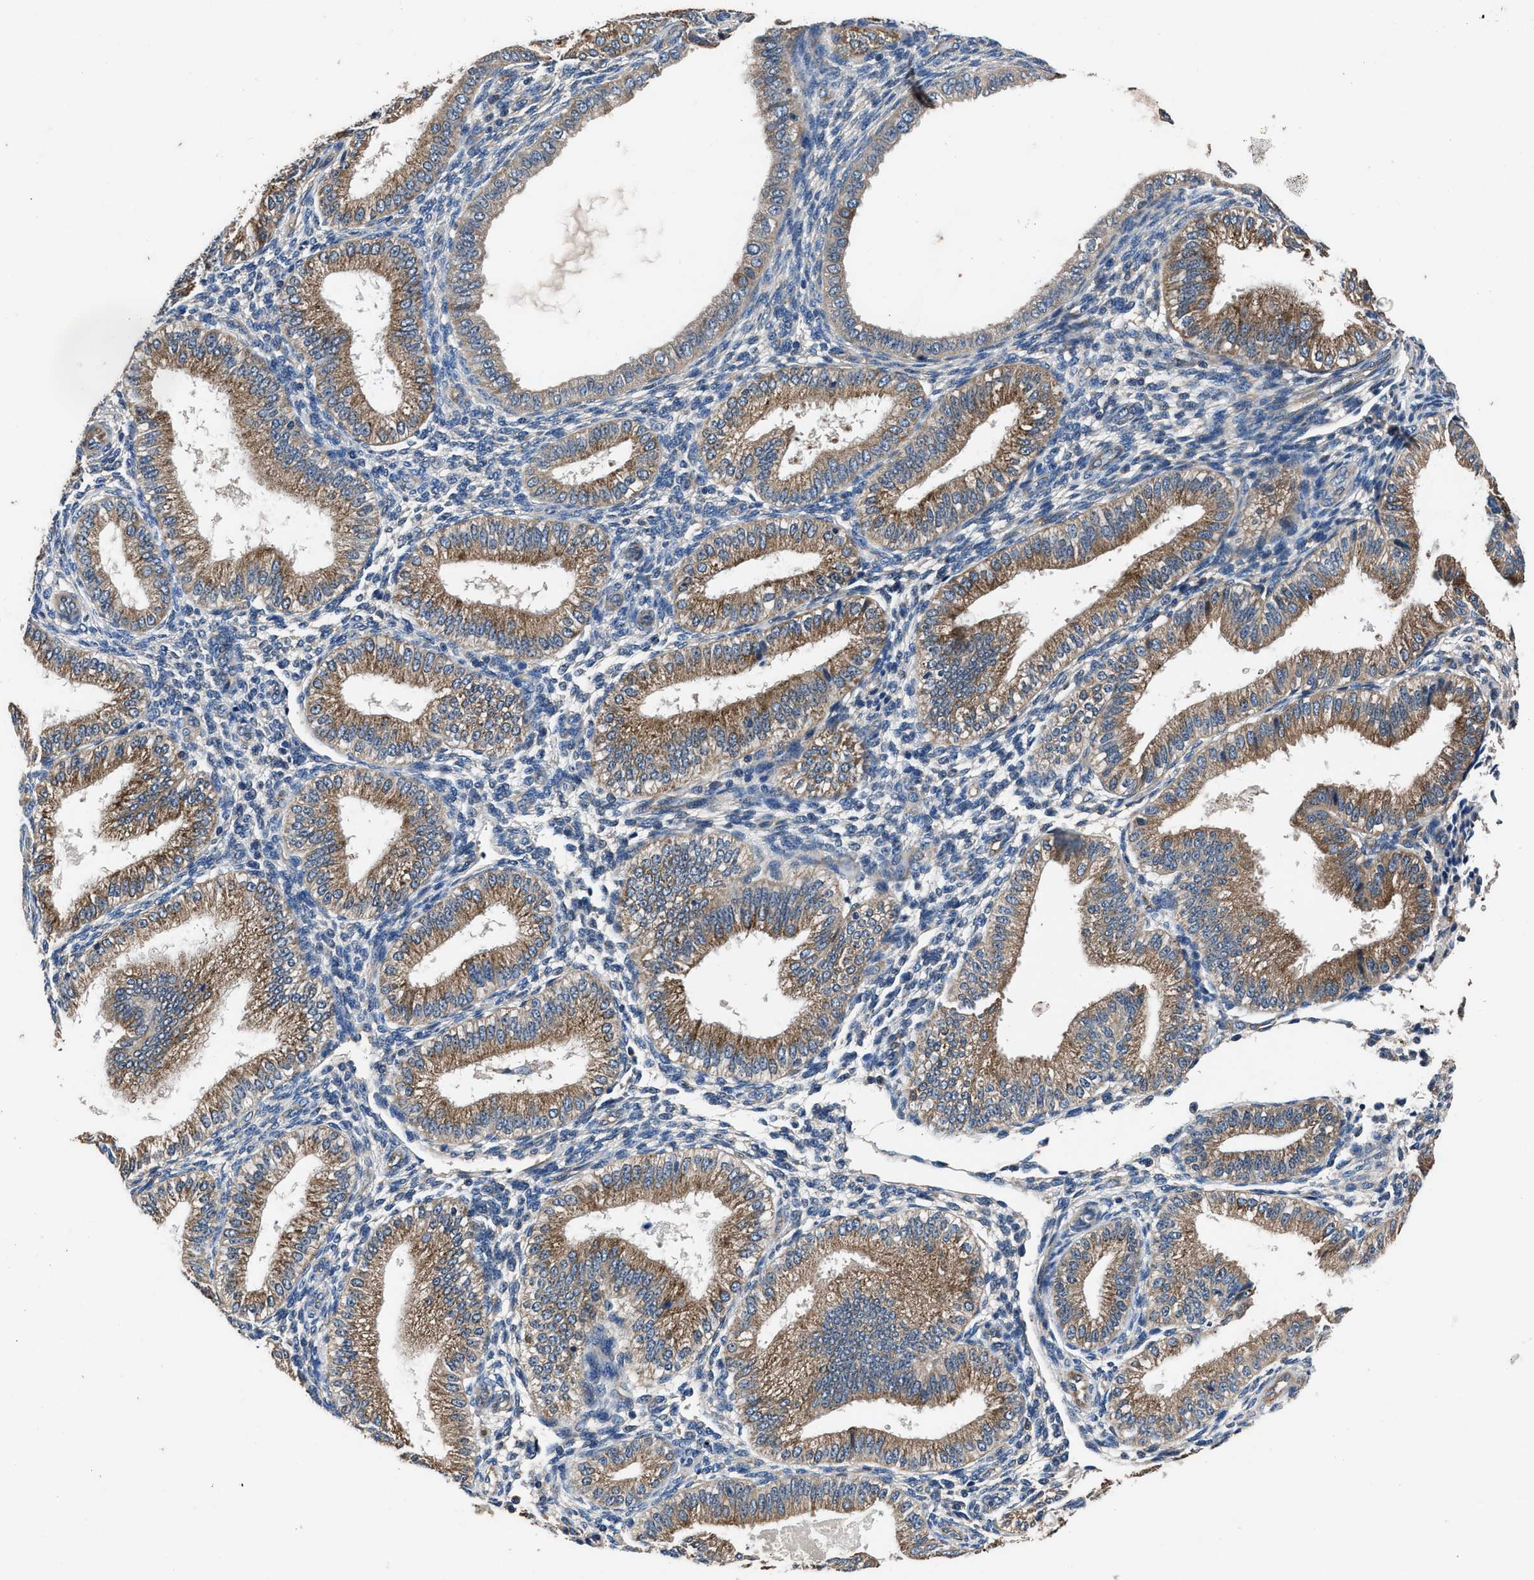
{"staining": {"intensity": "negative", "quantity": "none", "location": "none"}, "tissue": "endometrium", "cell_type": "Cells in endometrial stroma", "image_type": "normal", "snomed": [{"axis": "morphology", "description": "Normal tissue, NOS"}, {"axis": "topography", "description": "Endometrium"}], "caption": "A histopathology image of endometrium stained for a protein reveals no brown staining in cells in endometrial stroma. (Brightfield microscopy of DAB immunohistochemistry at high magnification).", "gene": "DHRS7B", "patient": {"sex": "female", "age": 39}}